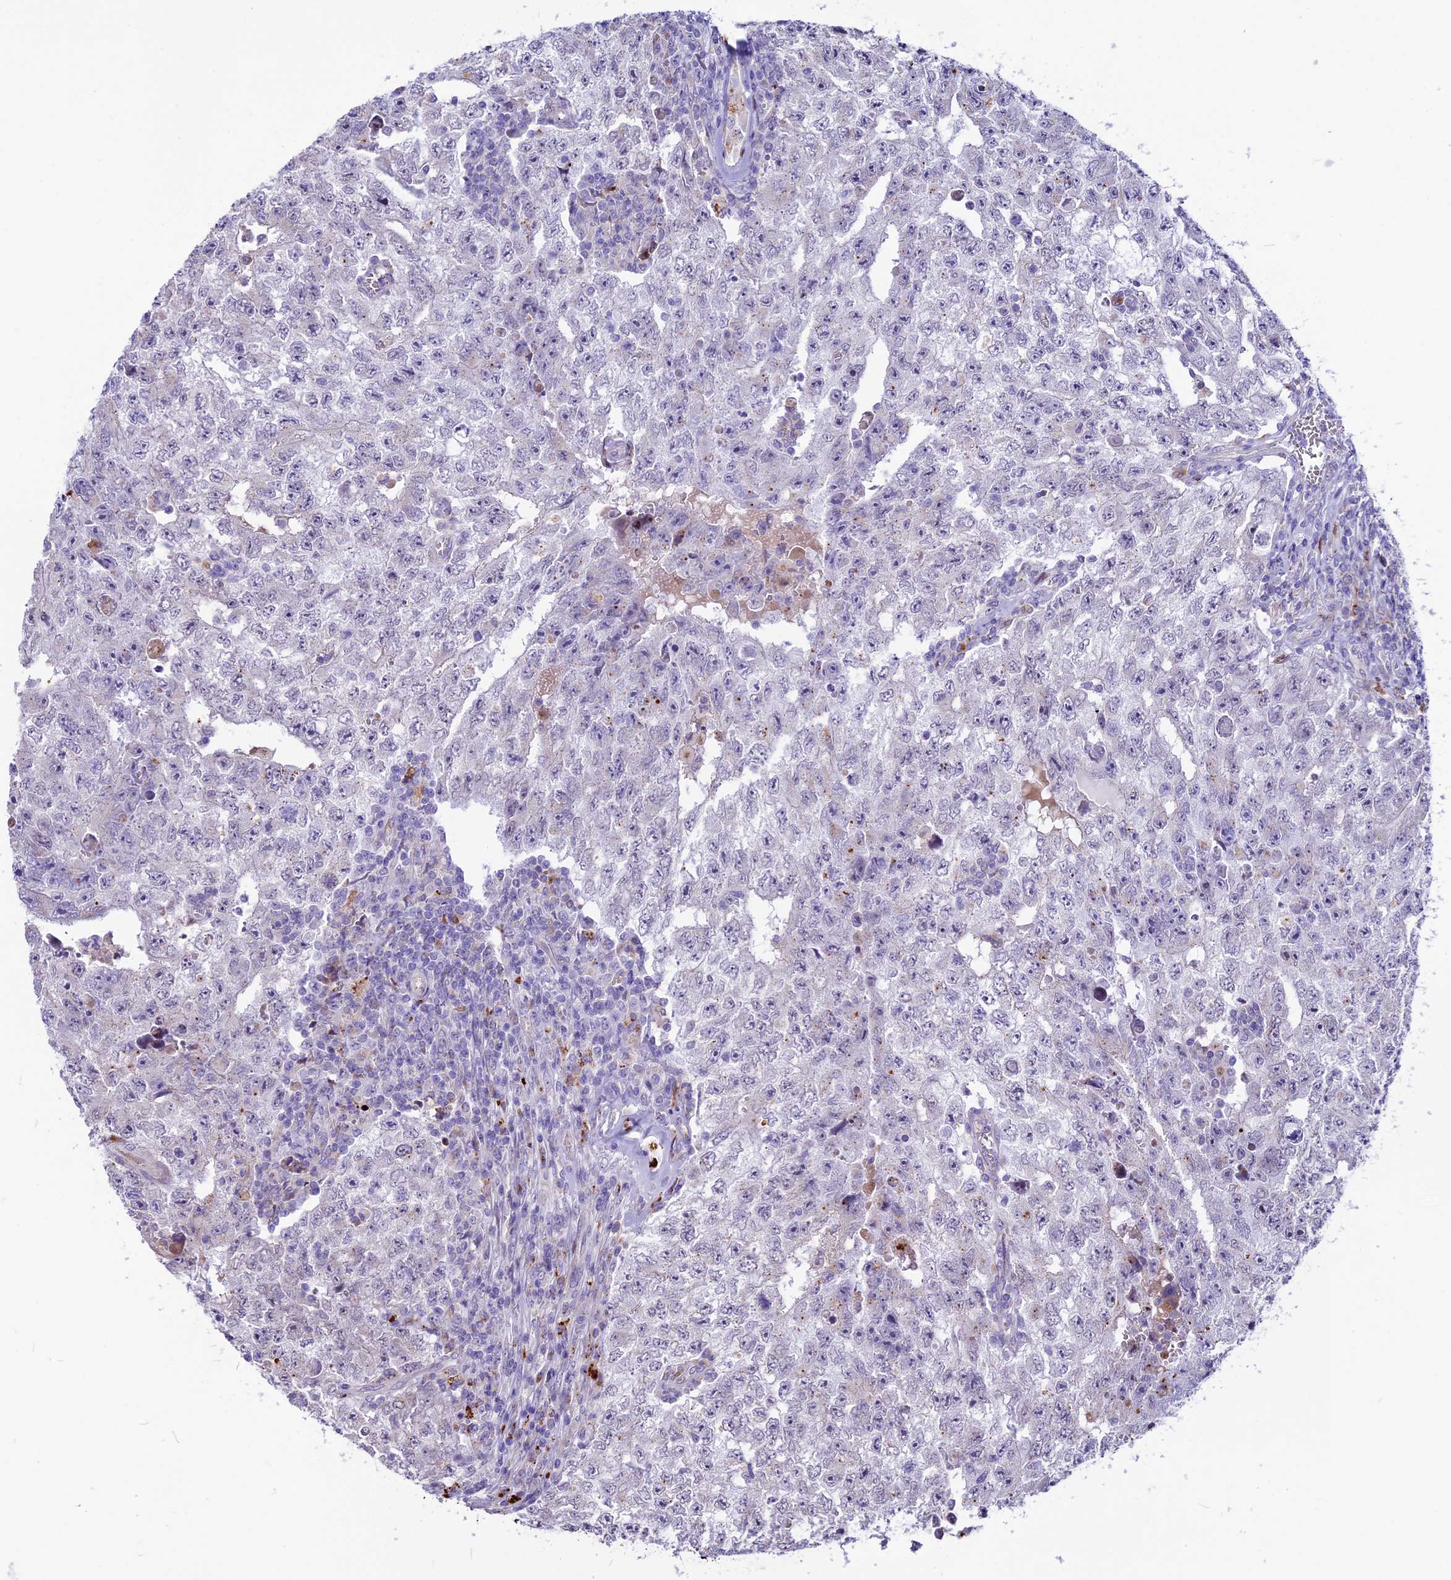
{"staining": {"intensity": "weak", "quantity": "<25%", "location": "cytoplasmic/membranous"}, "tissue": "testis cancer", "cell_type": "Tumor cells", "image_type": "cancer", "snomed": [{"axis": "morphology", "description": "Carcinoma, Embryonal, NOS"}, {"axis": "topography", "description": "Testis"}], "caption": "Tumor cells are negative for protein expression in human testis cancer (embryonal carcinoma).", "gene": "THRSP", "patient": {"sex": "male", "age": 17}}